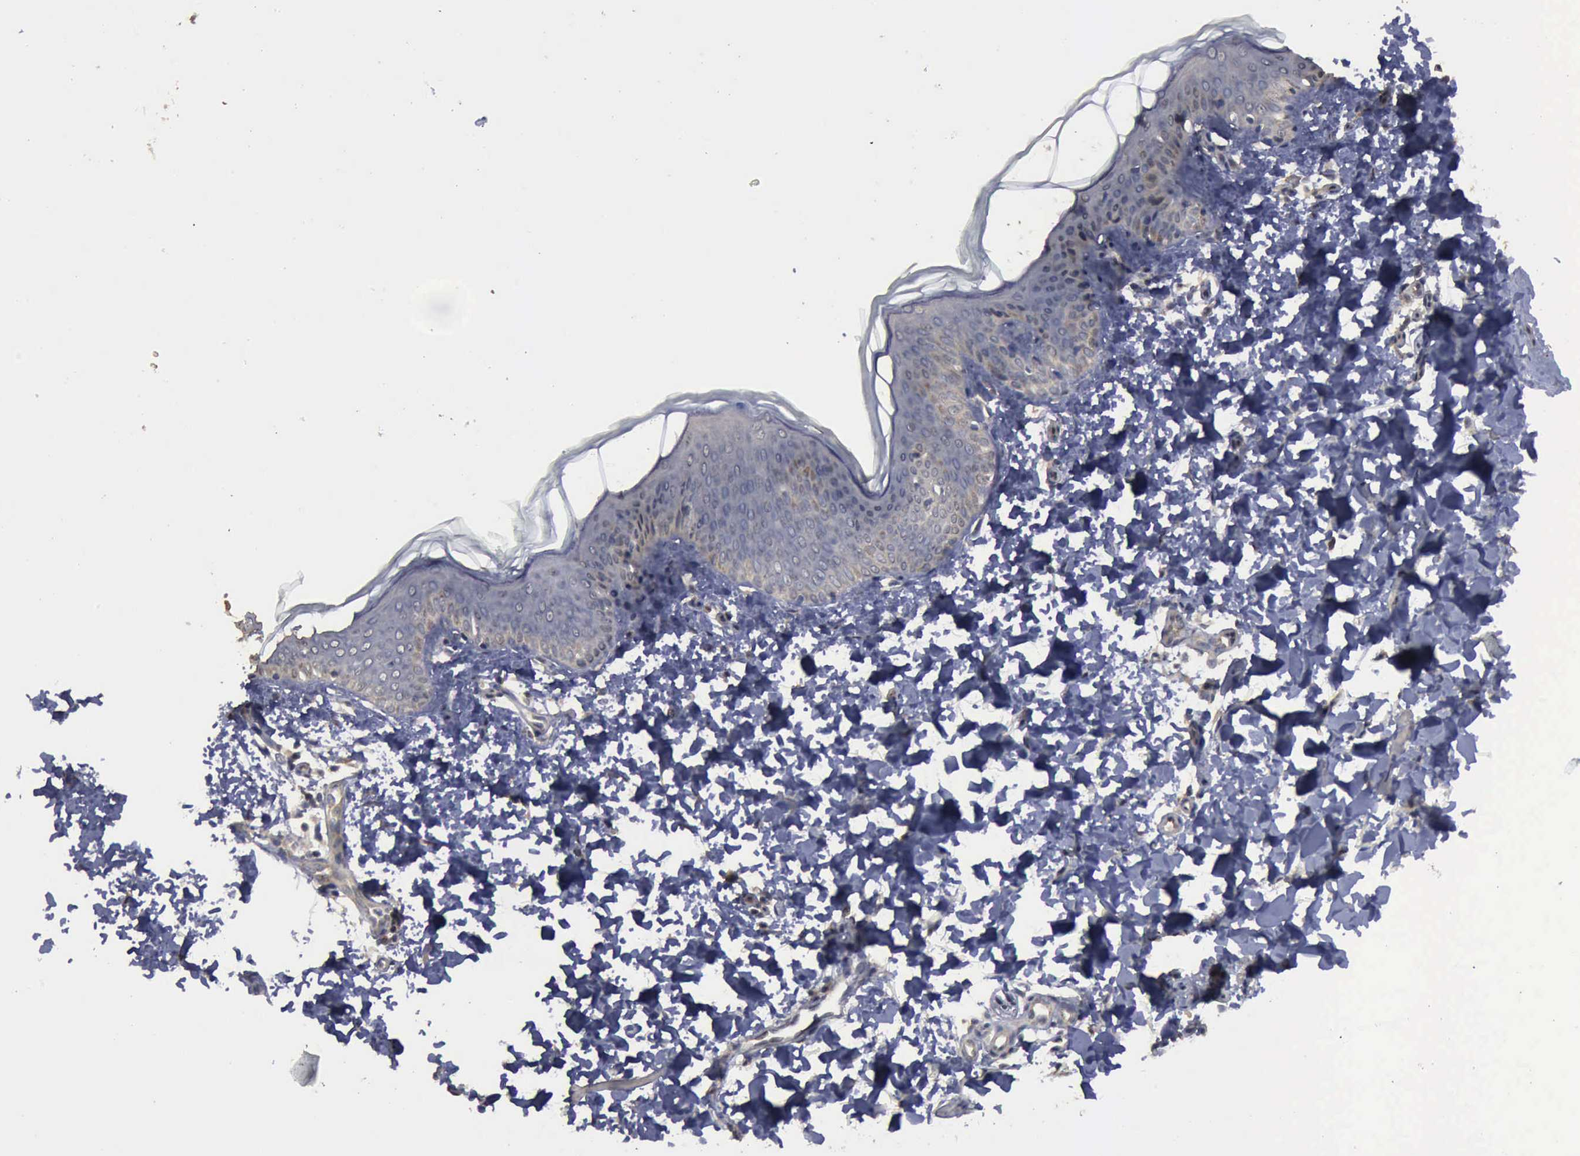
{"staining": {"intensity": "negative", "quantity": "none", "location": "none"}, "tissue": "skin", "cell_type": "Fibroblasts", "image_type": "normal", "snomed": [{"axis": "morphology", "description": "Normal tissue, NOS"}, {"axis": "topography", "description": "Skin"}], "caption": "Immunohistochemistry photomicrograph of unremarkable skin: human skin stained with DAB (3,3'-diaminobenzidine) exhibits no significant protein expression in fibroblasts. Brightfield microscopy of immunohistochemistry stained with DAB (brown) and hematoxylin (blue), captured at high magnification.", "gene": "CRKL", "patient": {"sex": "female", "age": 4}}